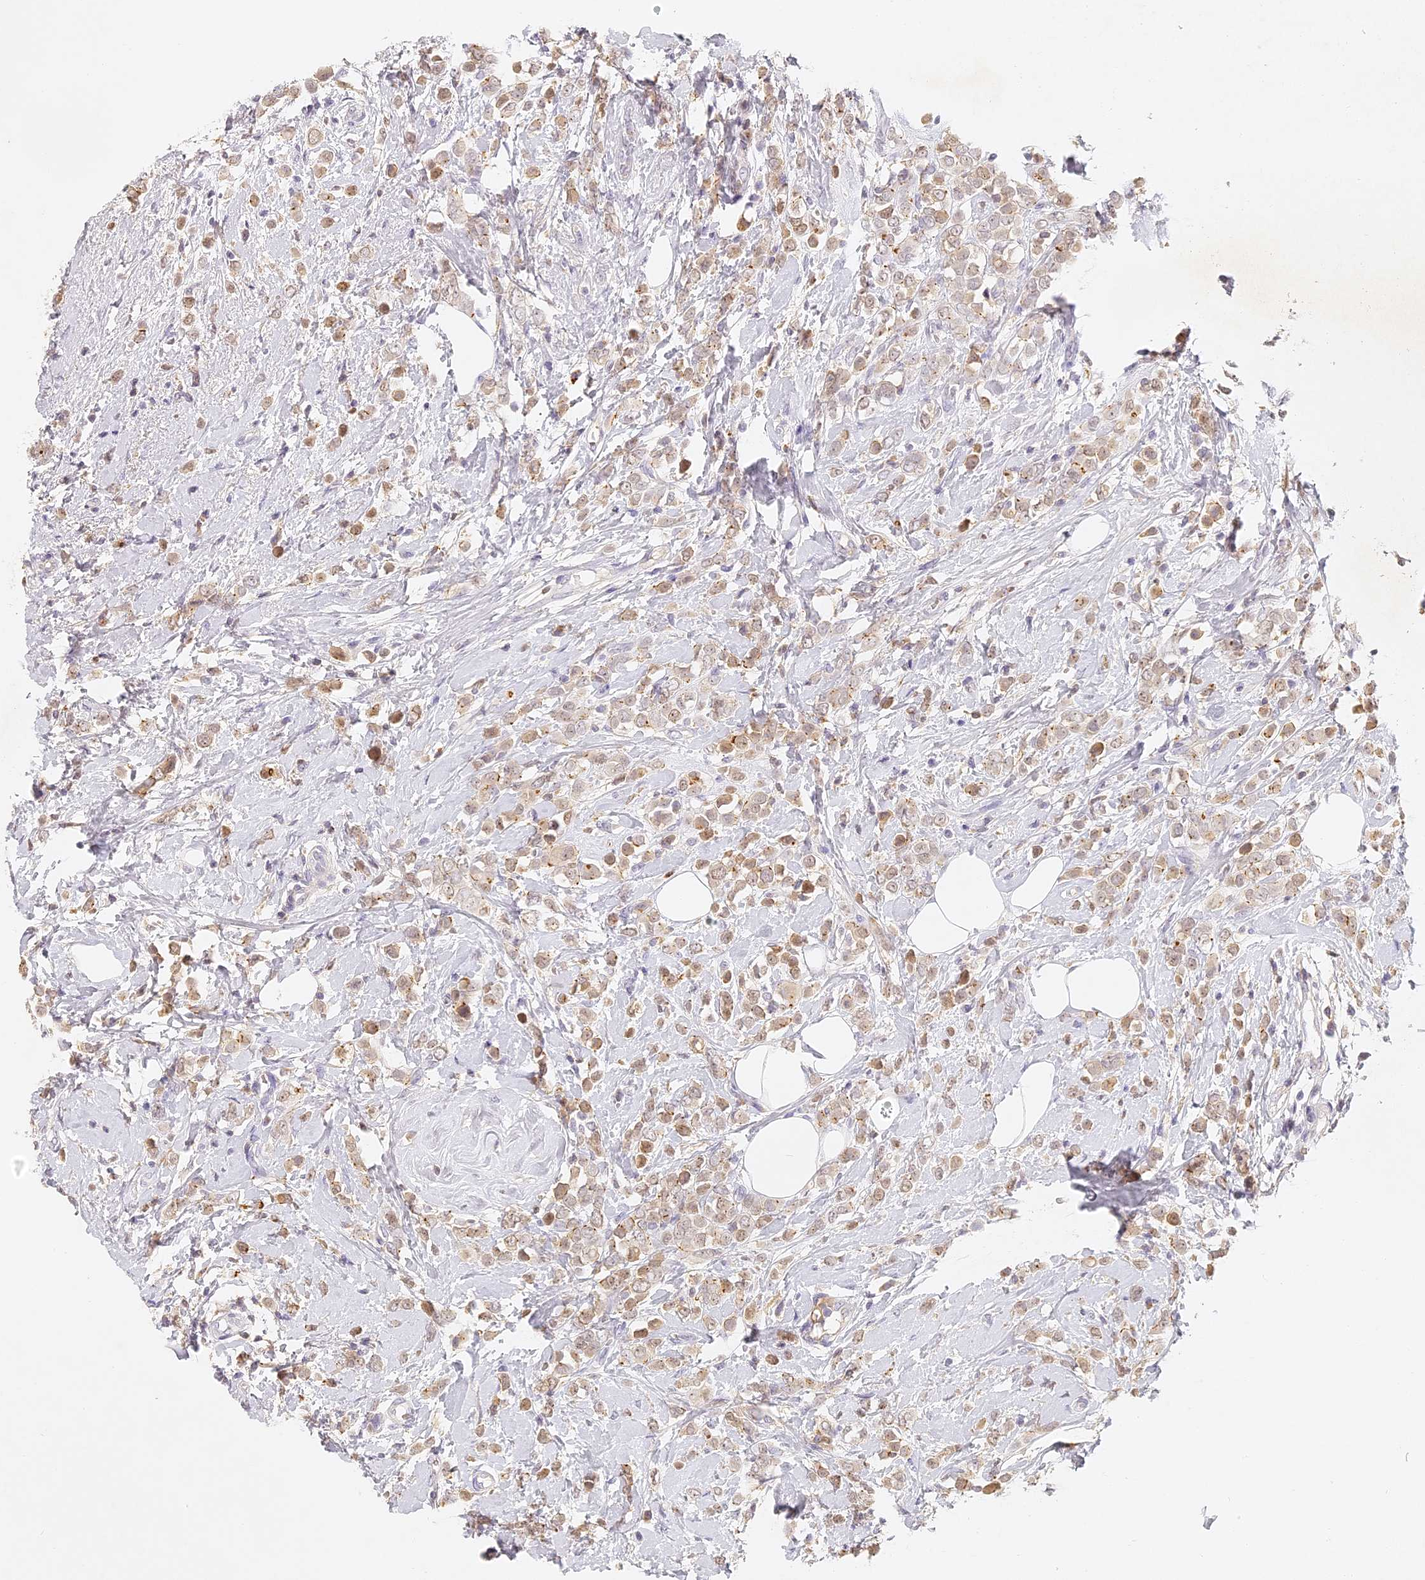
{"staining": {"intensity": "weak", "quantity": ">75%", "location": "nuclear"}, "tissue": "breast cancer", "cell_type": "Tumor cells", "image_type": "cancer", "snomed": [{"axis": "morphology", "description": "Lobular carcinoma"}, {"axis": "topography", "description": "Breast"}], "caption": "Immunohistochemistry photomicrograph of neoplastic tissue: lobular carcinoma (breast) stained using immunohistochemistry (IHC) displays low levels of weak protein expression localized specifically in the nuclear of tumor cells, appearing as a nuclear brown color.", "gene": "ELL3", "patient": {"sex": "female", "age": 47}}